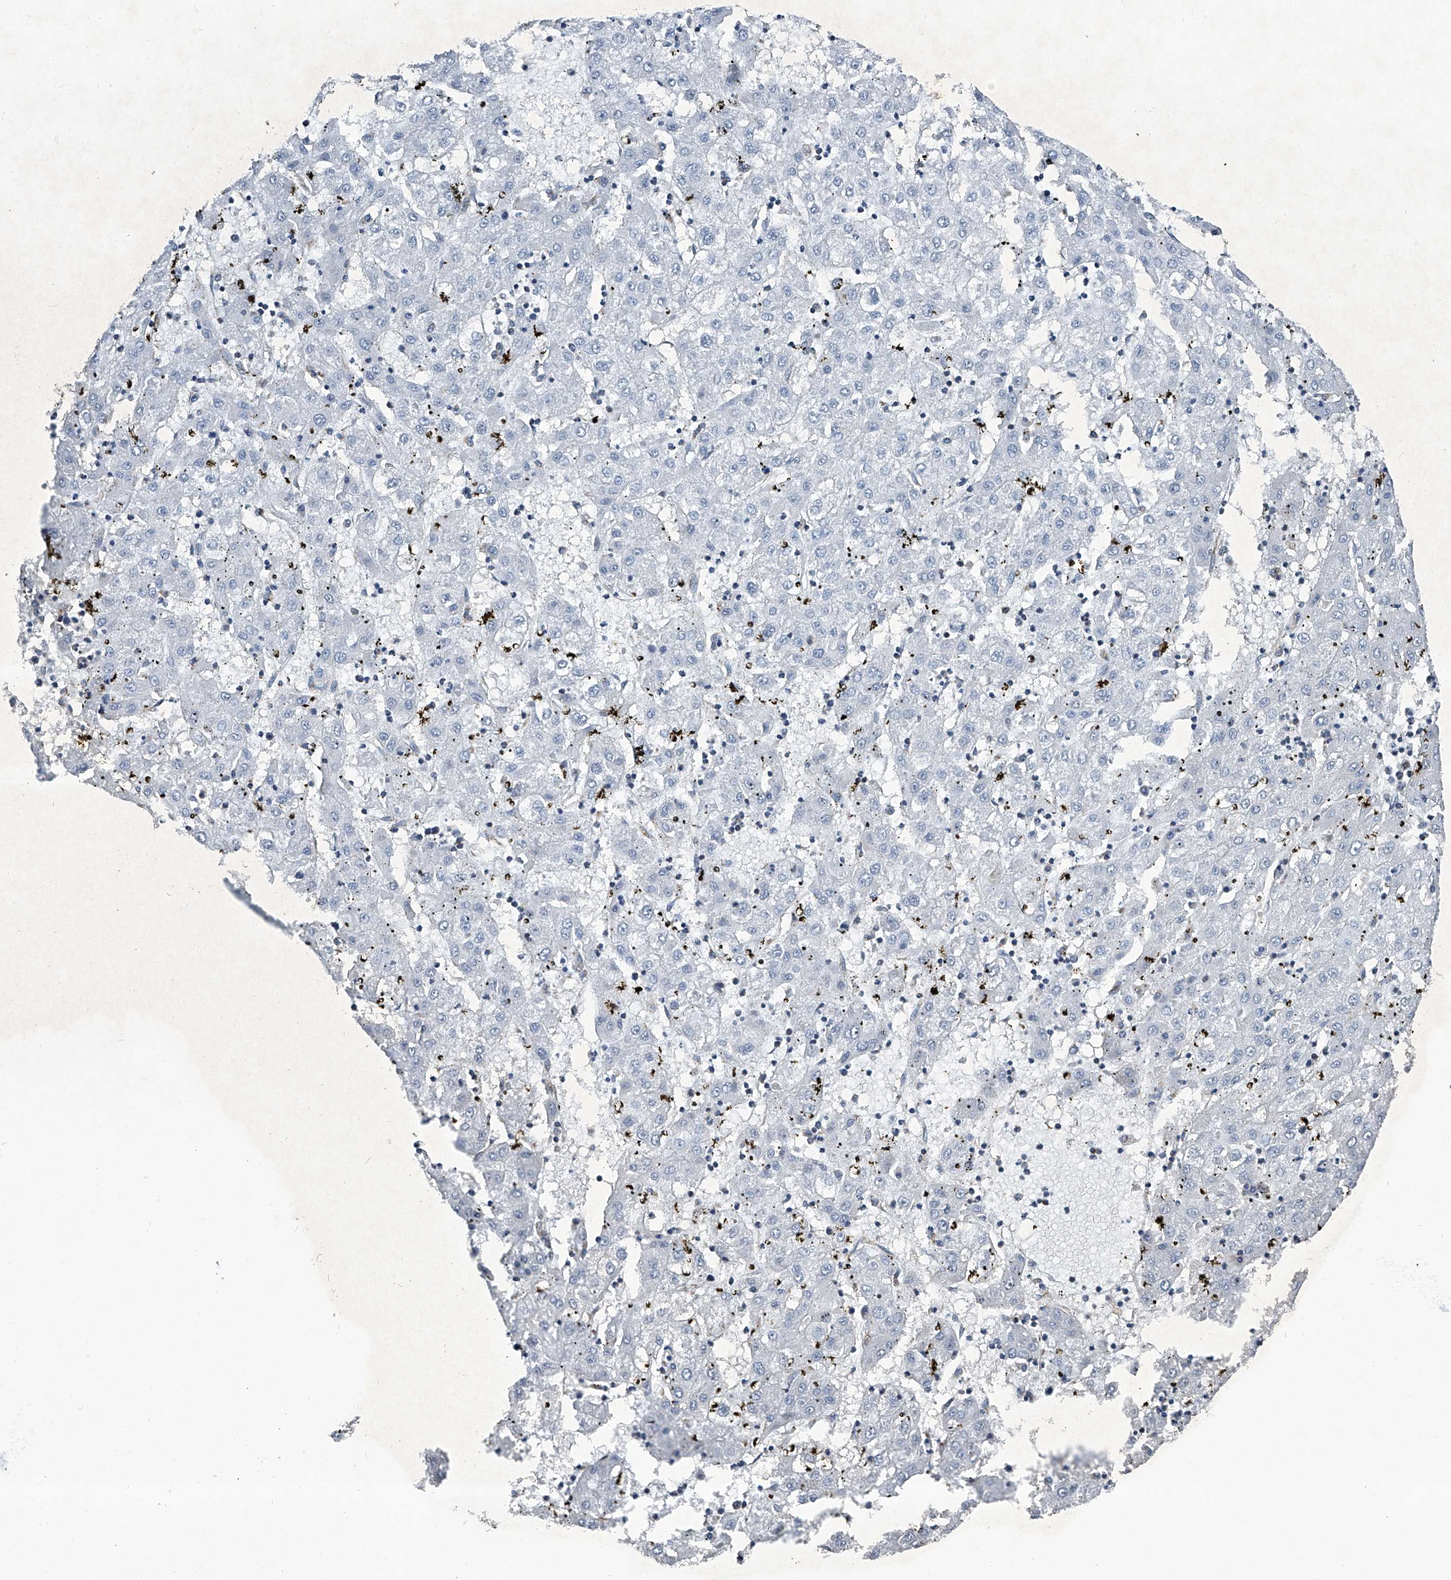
{"staining": {"intensity": "negative", "quantity": "none", "location": "none"}, "tissue": "liver cancer", "cell_type": "Tumor cells", "image_type": "cancer", "snomed": [{"axis": "morphology", "description": "Carcinoma, Hepatocellular, NOS"}, {"axis": "topography", "description": "Liver"}], "caption": "Human liver hepatocellular carcinoma stained for a protein using IHC displays no expression in tumor cells.", "gene": "CHRNA7", "patient": {"sex": "male", "age": 72}}